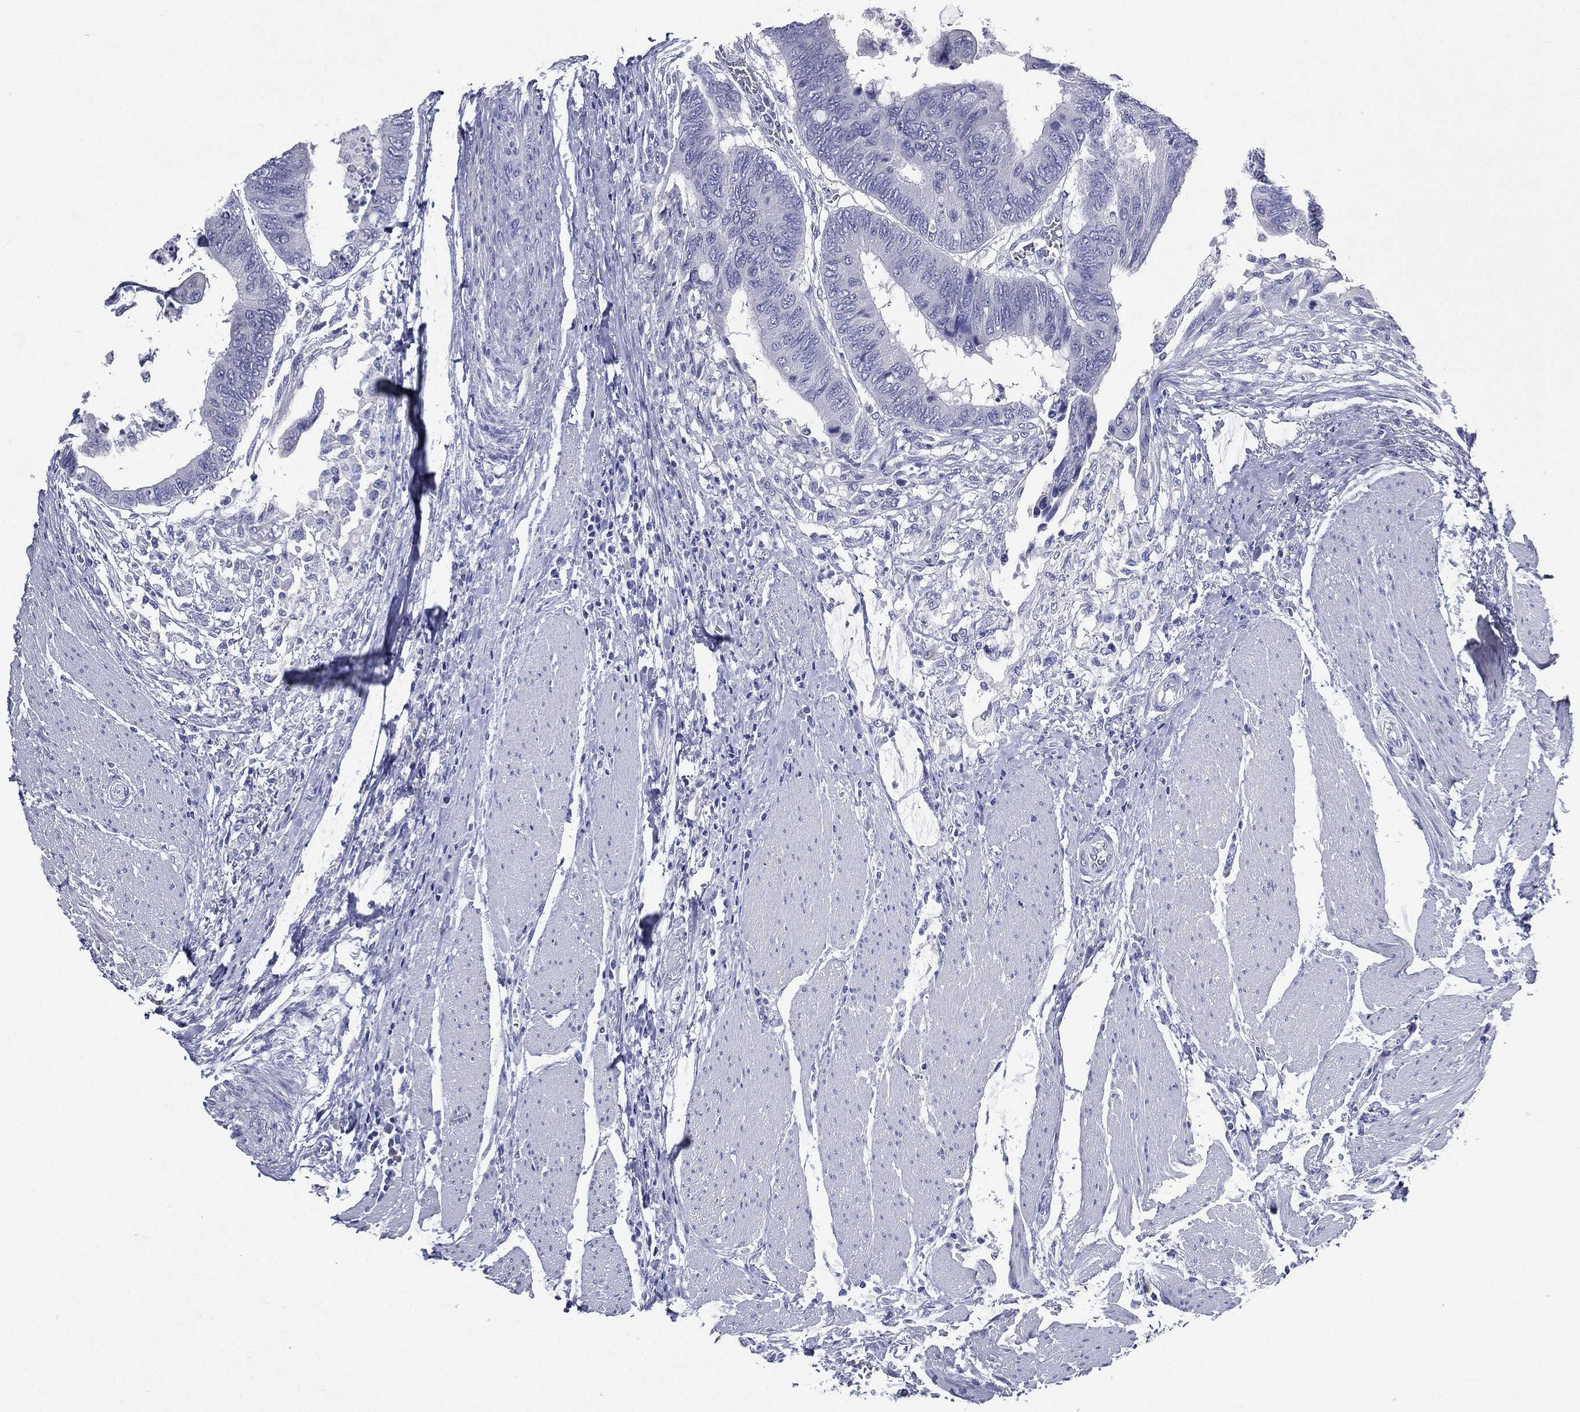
{"staining": {"intensity": "negative", "quantity": "none", "location": "none"}, "tissue": "colorectal cancer", "cell_type": "Tumor cells", "image_type": "cancer", "snomed": [{"axis": "morphology", "description": "Normal tissue, NOS"}, {"axis": "morphology", "description": "Adenocarcinoma, NOS"}, {"axis": "topography", "description": "Rectum"}, {"axis": "topography", "description": "Peripheral nerve tissue"}], "caption": "High magnification brightfield microscopy of colorectal cancer stained with DAB (brown) and counterstained with hematoxylin (blue): tumor cells show no significant expression.", "gene": "TGM1", "patient": {"sex": "male", "age": 92}}